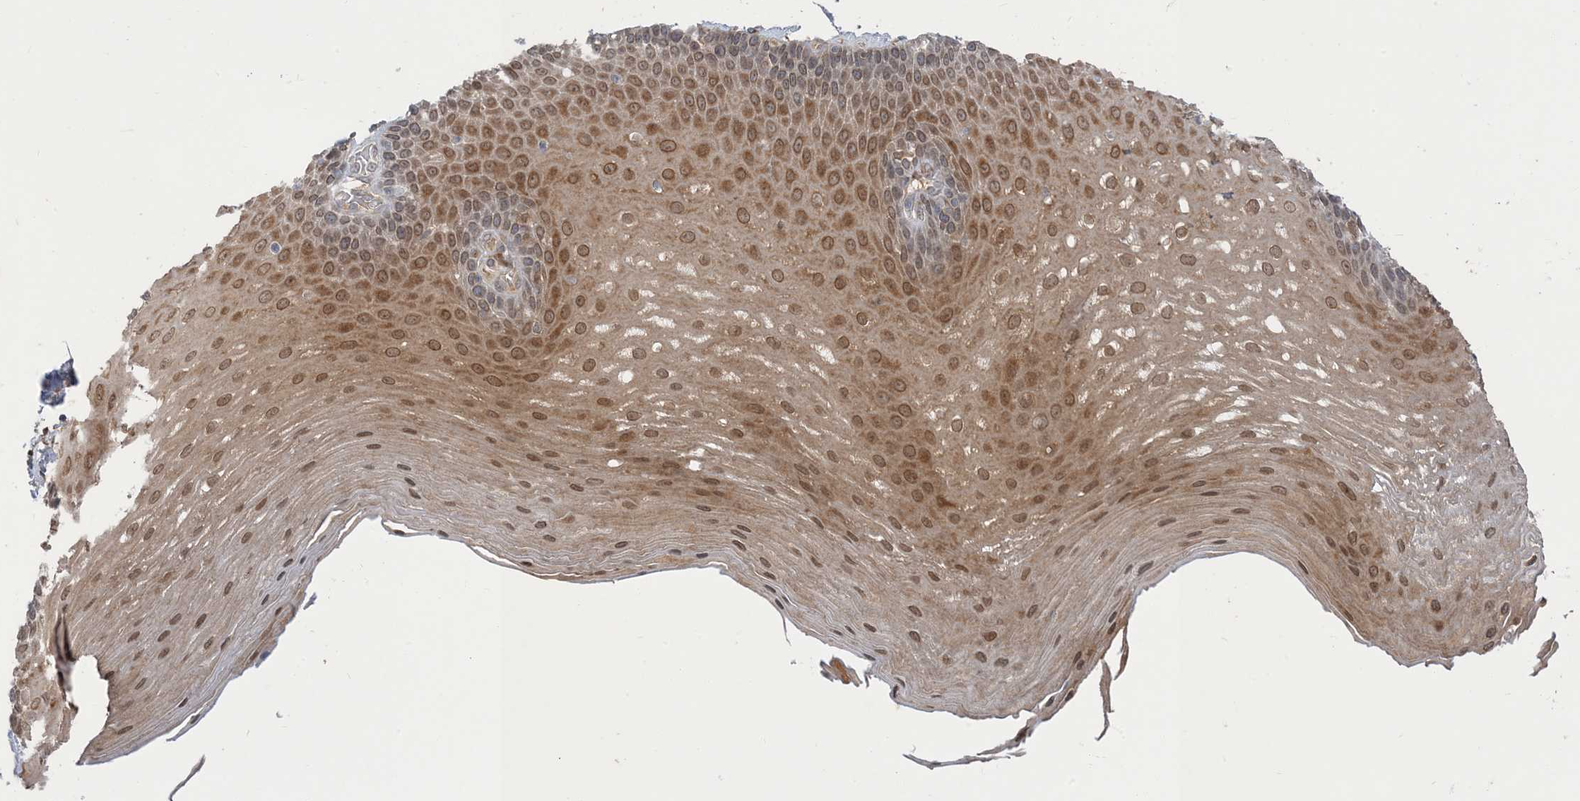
{"staining": {"intensity": "moderate", "quantity": ">75%", "location": "cytoplasmic/membranous,nuclear"}, "tissue": "esophagus", "cell_type": "Squamous epithelial cells", "image_type": "normal", "snomed": [{"axis": "morphology", "description": "Normal tissue, NOS"}, {"axis": "topography", "description": "Esophagus"}], "caption": "Immunohistochemical staining of benign esophagus displays moderate cytoplasmic/membranous,nuclear protein positivity in about >75% of squamous epithelial cells.", "gene": "NAGK", "patient": {"sex": "male", "age": 62}}